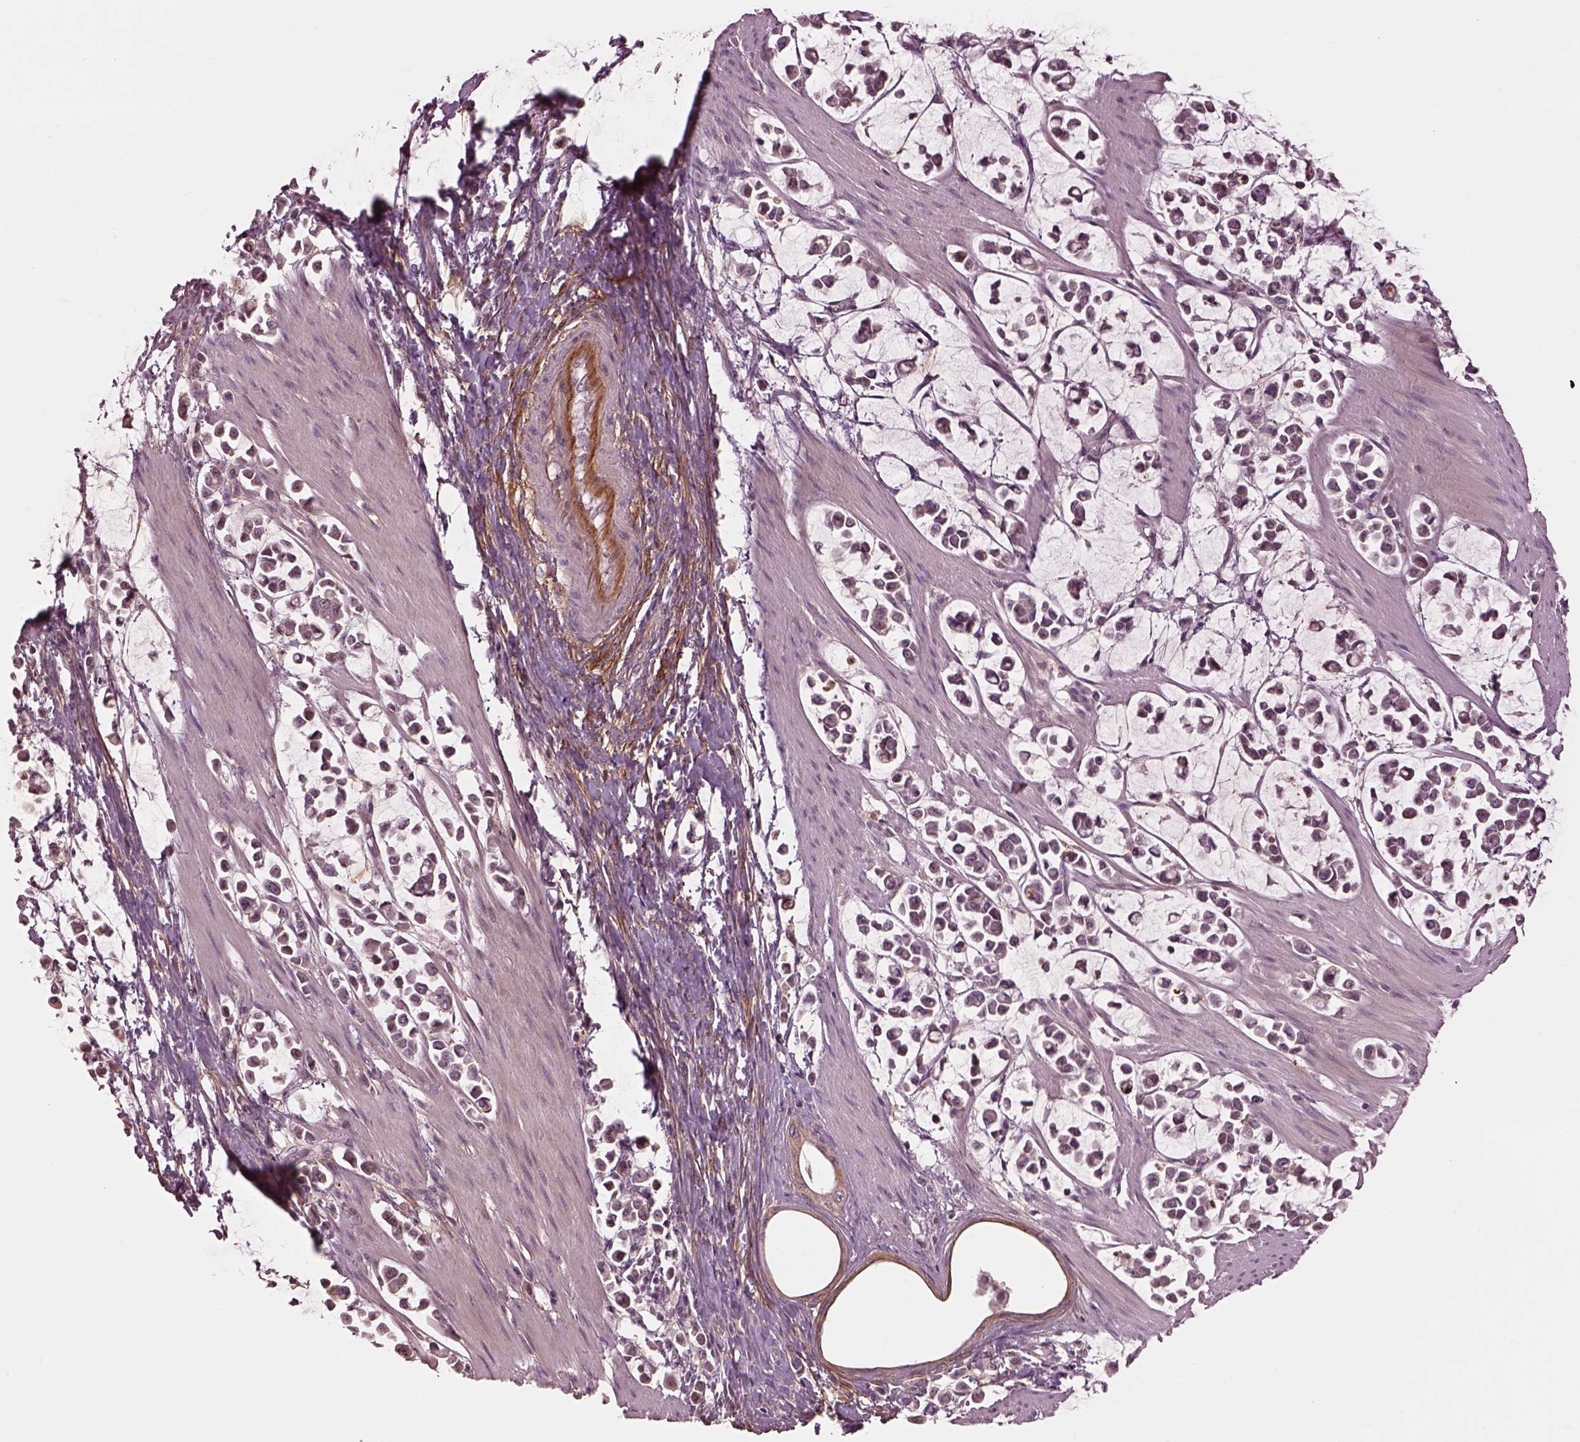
{"staining": {"intensity": "negative", "quantity": "none", "location": "none"}, "tissue": "stomach cancer", "cell_type": "Tumor cells", "image_type": "cancer", "snomed": [{"axis": "morphology", "description": "Adenocarcinoma, NOS"}, {"axis": "topography", "description": "Stomach"}], "caption": "Tumor cells are negative for protein expression in human stomach cancer (adenocarcinoma).", "gene": "EFEMP1", "patient": {"sex": "male", "age": 82}}